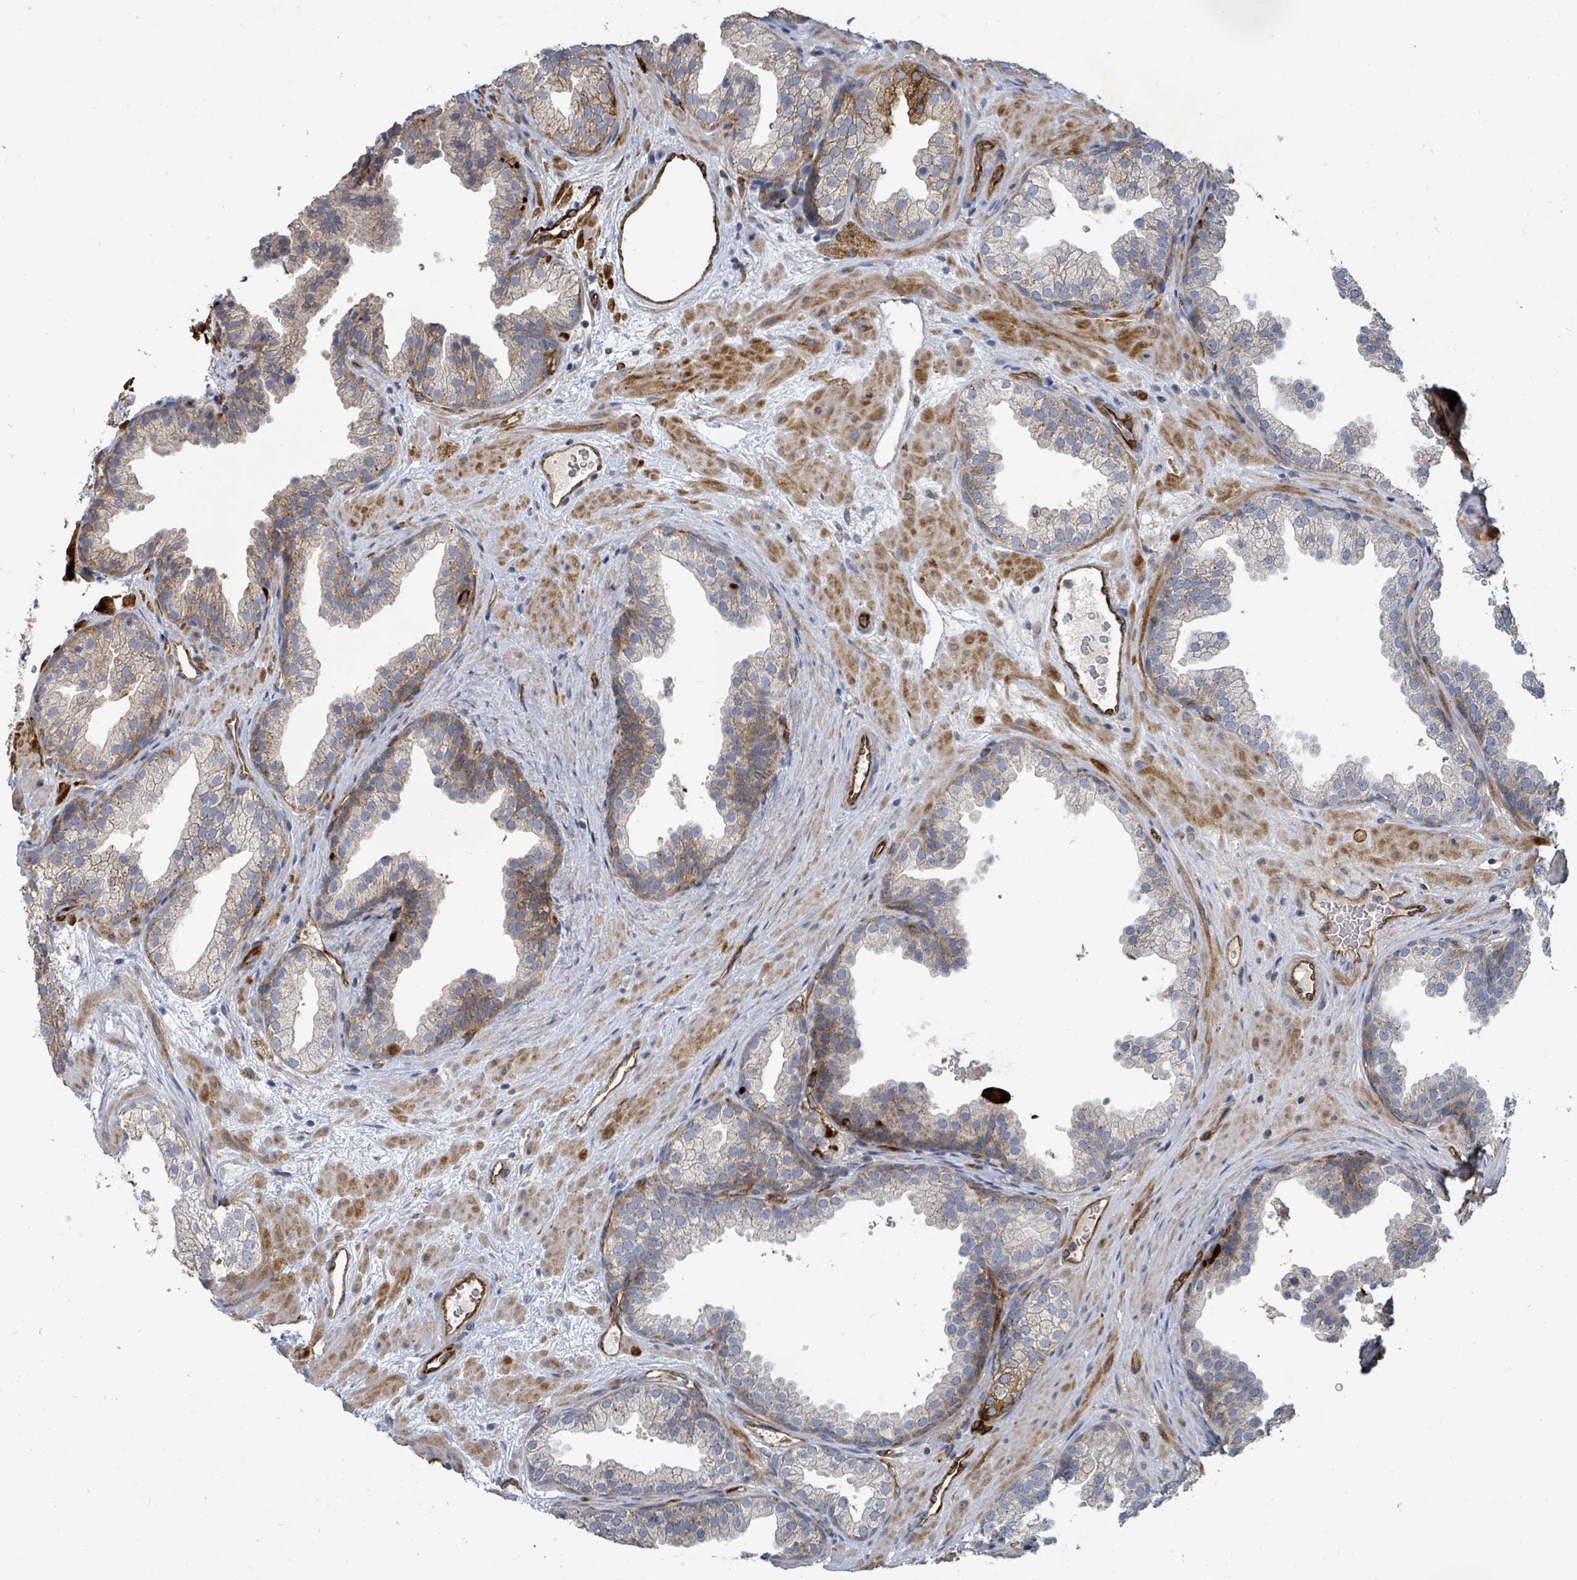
{"staining": {"intensity": "moderate", "quantity": "<25%", "location": "cytoplasmic/membranous"}, "tissue": "prostate", "cell_type": "Glandular cells", "image_type": "normal", "snomed": [{"axis": "morphology", "description": "Normal tissue, NOS"}, {"axis": "topography", "description": "Prostate"}], "caption": "Human prostate stained with a brown dye reveals moderate cytoplasmic/membranous positive positivity in about <25% of glandular cells.", "gene": "IFIT1", "patient": {"sex": "male", "age": 37}}